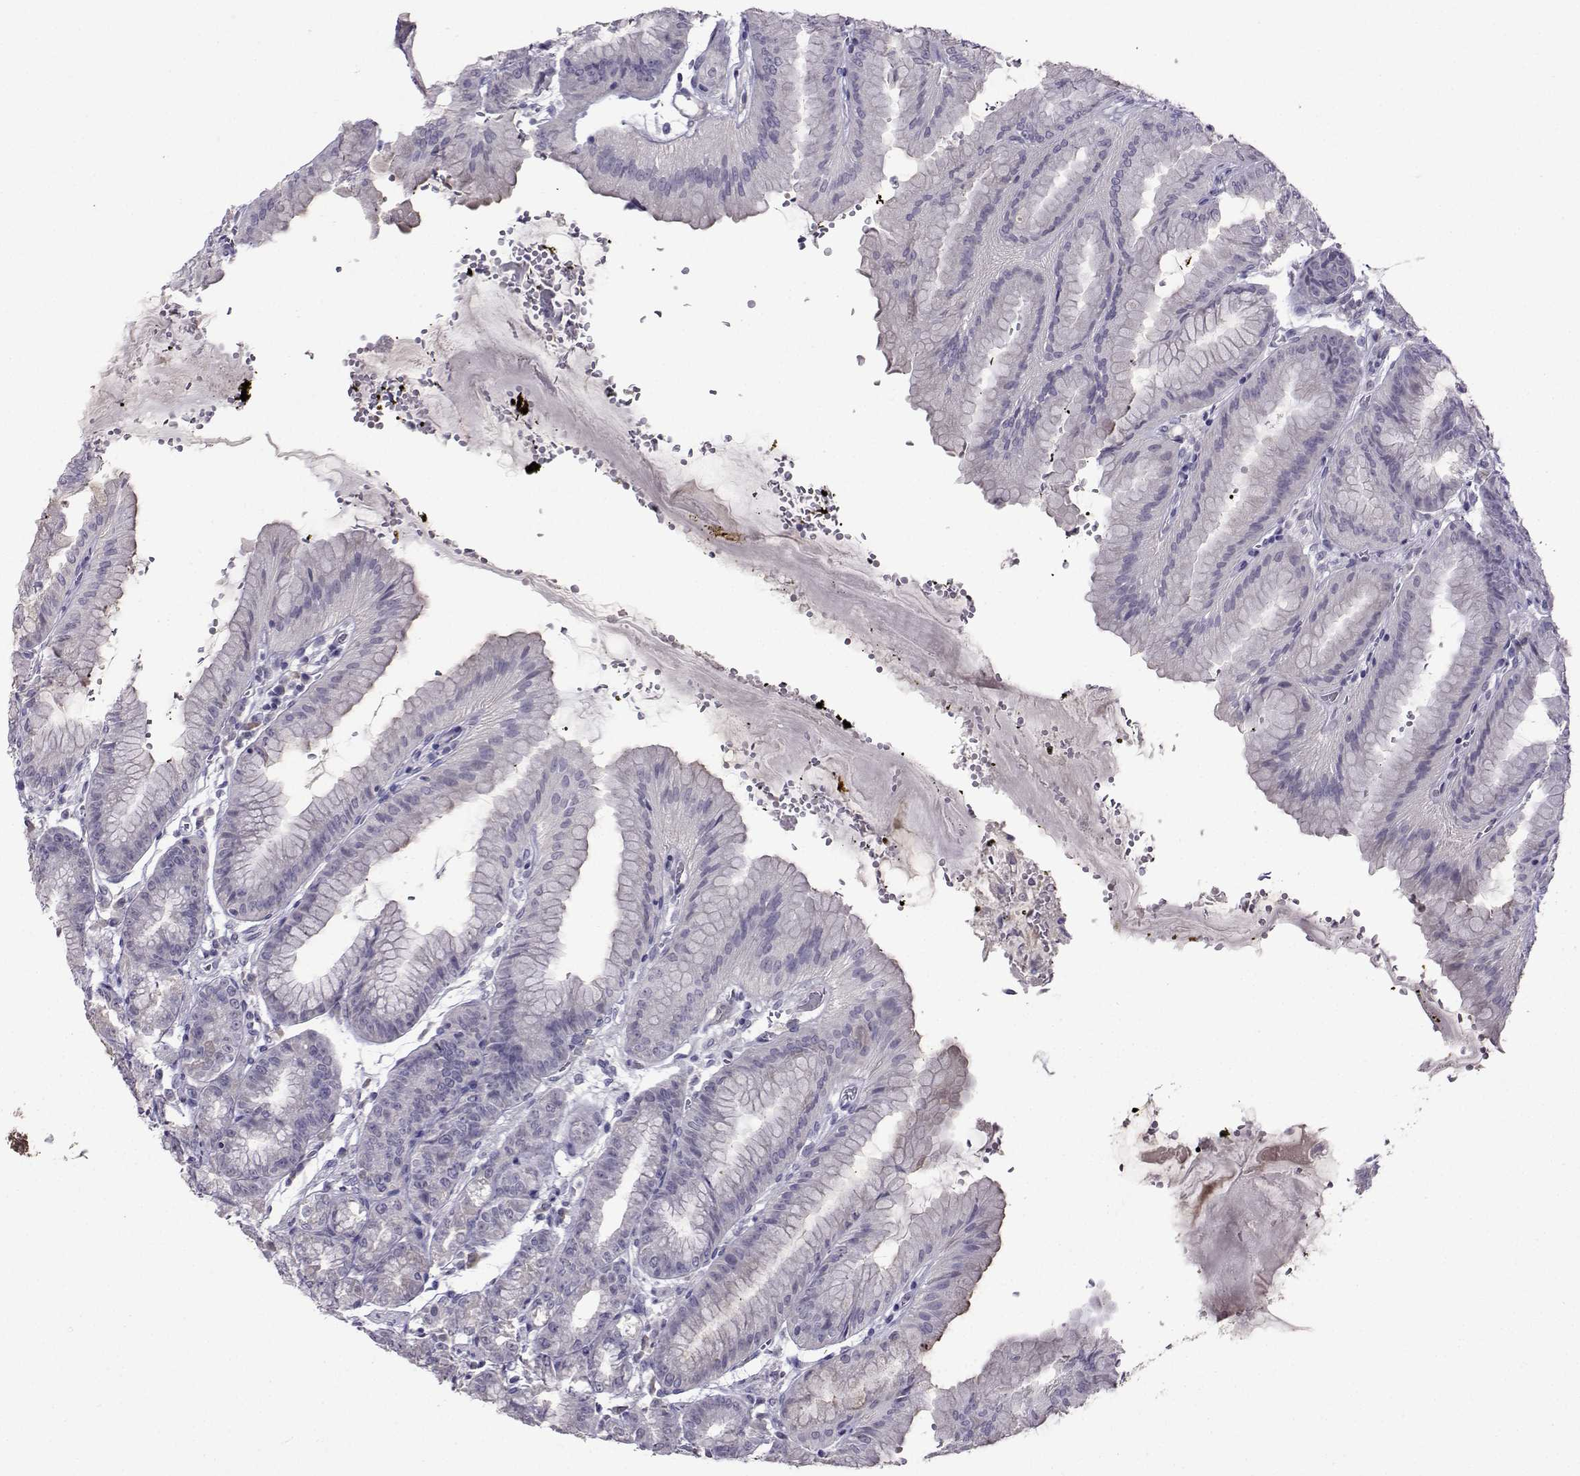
{"staining": {"intensity": "negative", "quantity": "none", "location": "none"}, "tissue": "stomach", "cell_type": "Glandular cells", "image_type": "normal", "snomed": [{"axis": "morphology", "description": "Normal tissue, NOS"}, {"axis": "topography", "description": "Stomach, lower"}], "caption": "Protein analysis of unremarkable stomach shows no significant positivity in glandular cells.", "gene": "CRYBB1", "patient": {"sex": "male", "age": 71}}